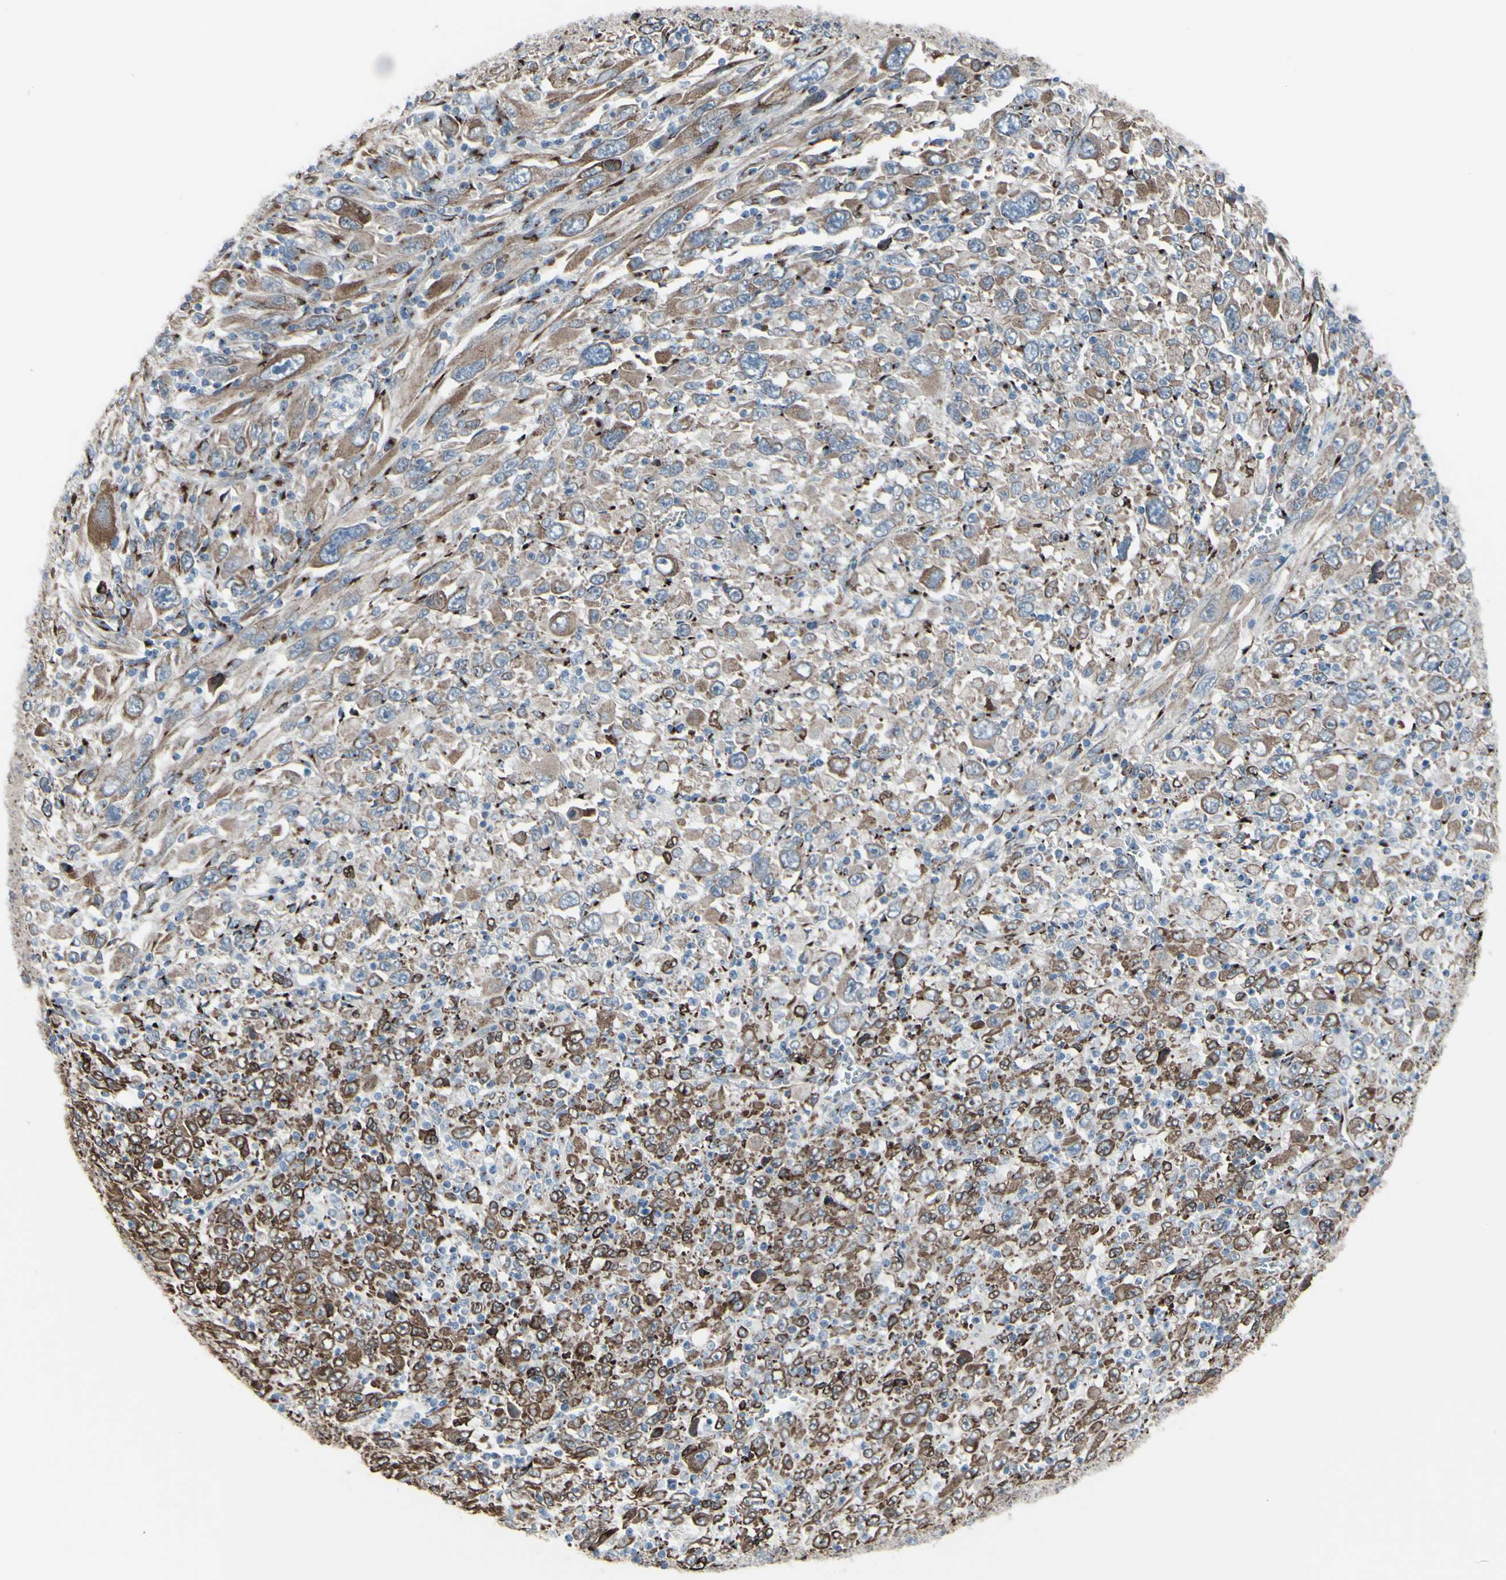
{"staining": {"intensity": "moderate", "quantity": ">75%", "location": "cytoplasmic/membranous"}, "tissue": "melanoma", "cell_type": "Tumor cells", "image_type": "cancer", "snomed": [{"axis": "morphology", "description": "Malignant melanoma, Metastatic site"}, {"axis": "topography", "description": "Skin"}], "caption": "Human melanoma stained for a protein (brown) reveals moderate cytoplasmic/membranous positive expression in about >75% of tumor cells.", "gene": "GLG1", "patient": {"sex": "female", "age": 56}}